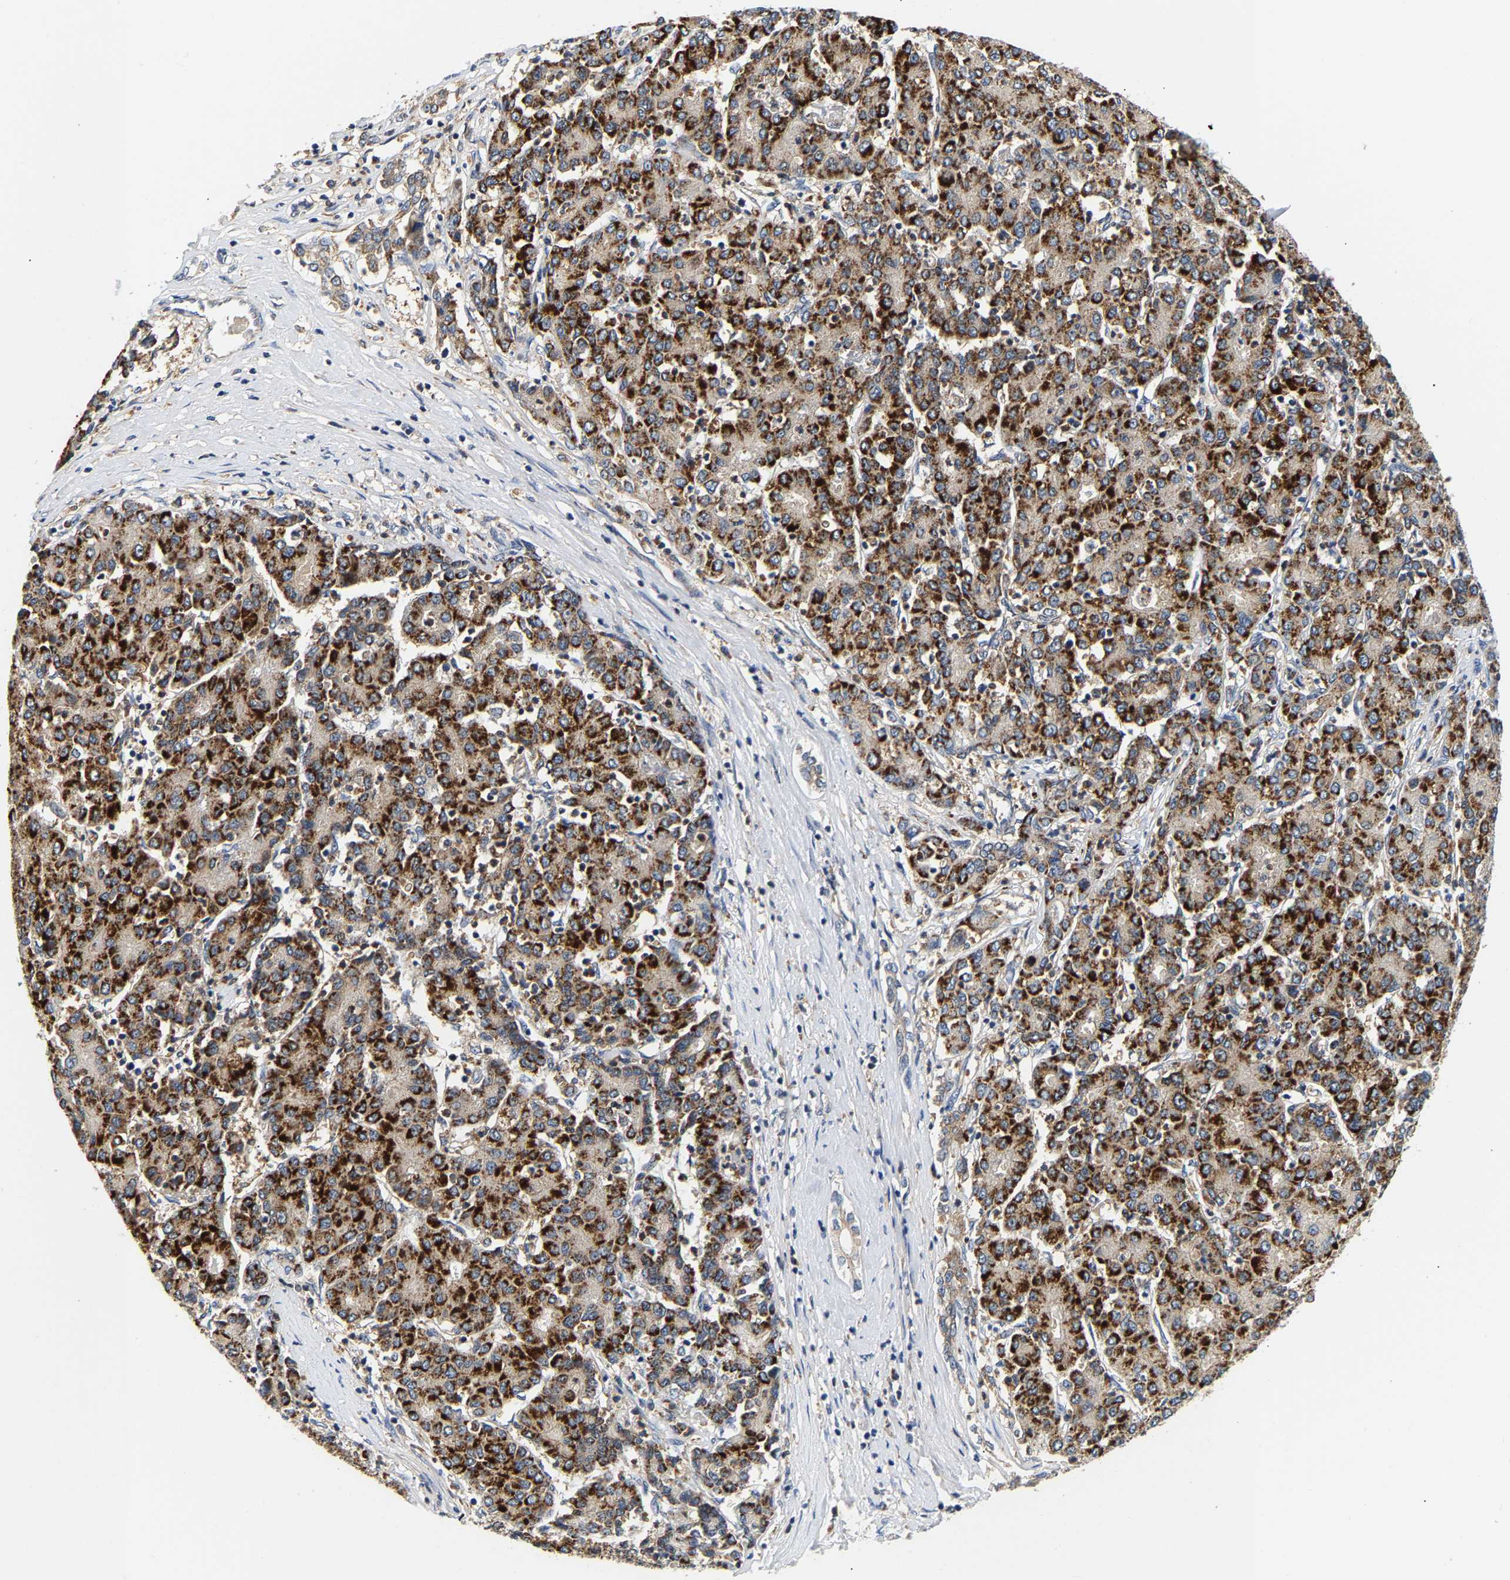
{"staining": {"intensity": "strong", "quantity": ">75%", "location": "cytoplasmic/membranous"}, "tissue": "liver cancer", "cell_type": "Tumor cells", "image_type": "cancer", "snomed": [{"axis": "morphology", "description": "Carcinoma, Hepatocellular, NOS"}, {"axis": "topography", "description": "Liver"}], "caption": "A high-resolution photomicrograph shows IHC staining of hepatocellular carcinoma (liver), which displays strong cytoplasmic/membranous staining in approximately >75% of tumor cells.", "gene": "PPID", "patient": {"sex": "male", "age": 65}}